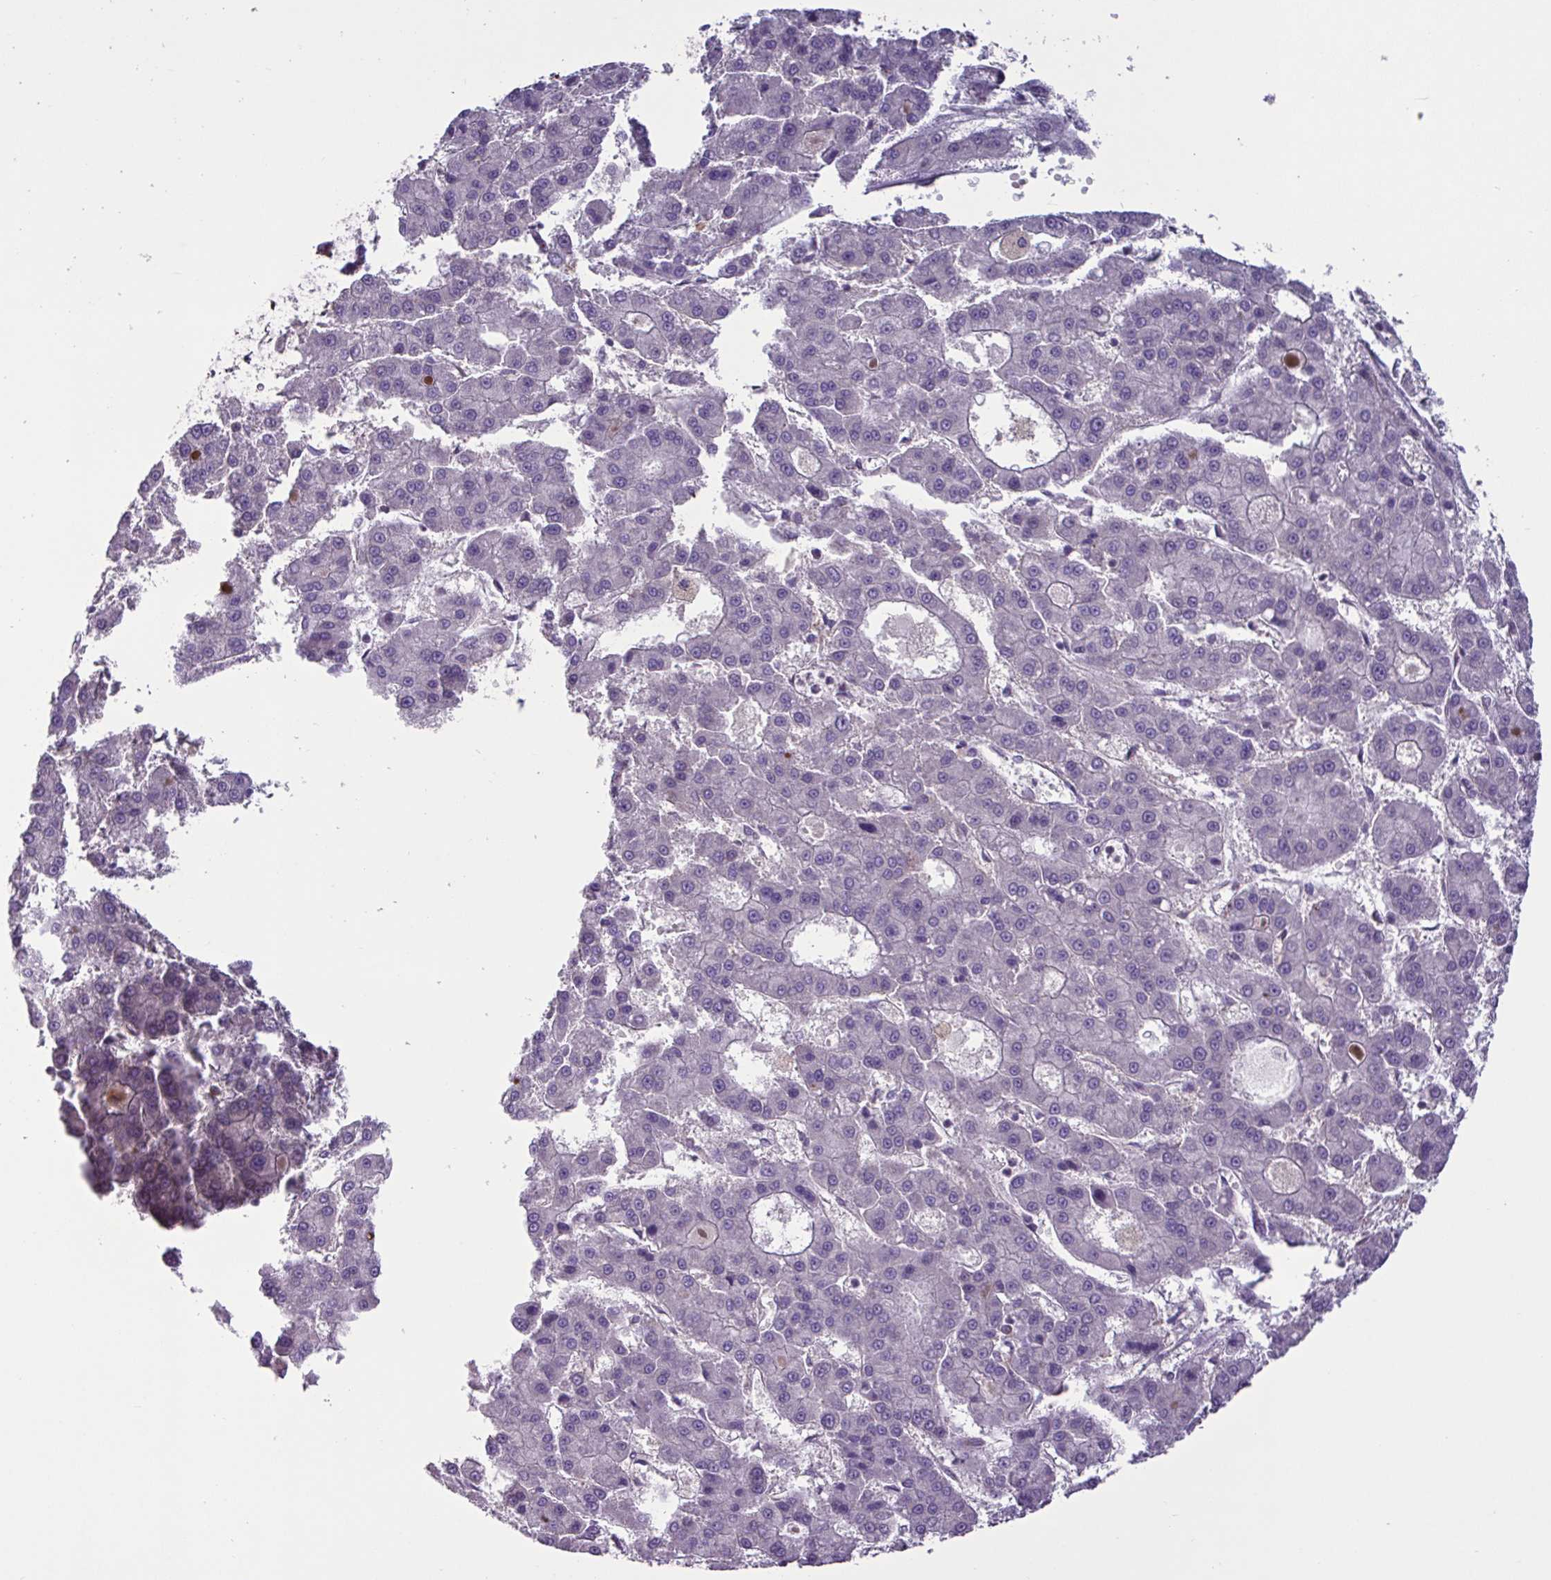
{"staining": {"intensity": "negative", "quantity": "none", "location": "none"}, "tissue": "liver cancer", "cell_type": "Tumor cells", "image_type": "cancer", "snomed": [{"axis": "morphology", "description": "Carcinoma, Hepatocellular, NOS"}, {"axis": "topography", "description": "Liver"}], "caption": "There is no significant staining in tumor cells of hepatocellular carcinoma (liver). (Stains: DAB (3,3'-diaminobenzidine) immunohistochemistry with hematoxylin counter stain, Microscopy: brightfield microscopy at high magnification).", "gene": "GLTP", "patient": {"sex": "male", "age": 70}}